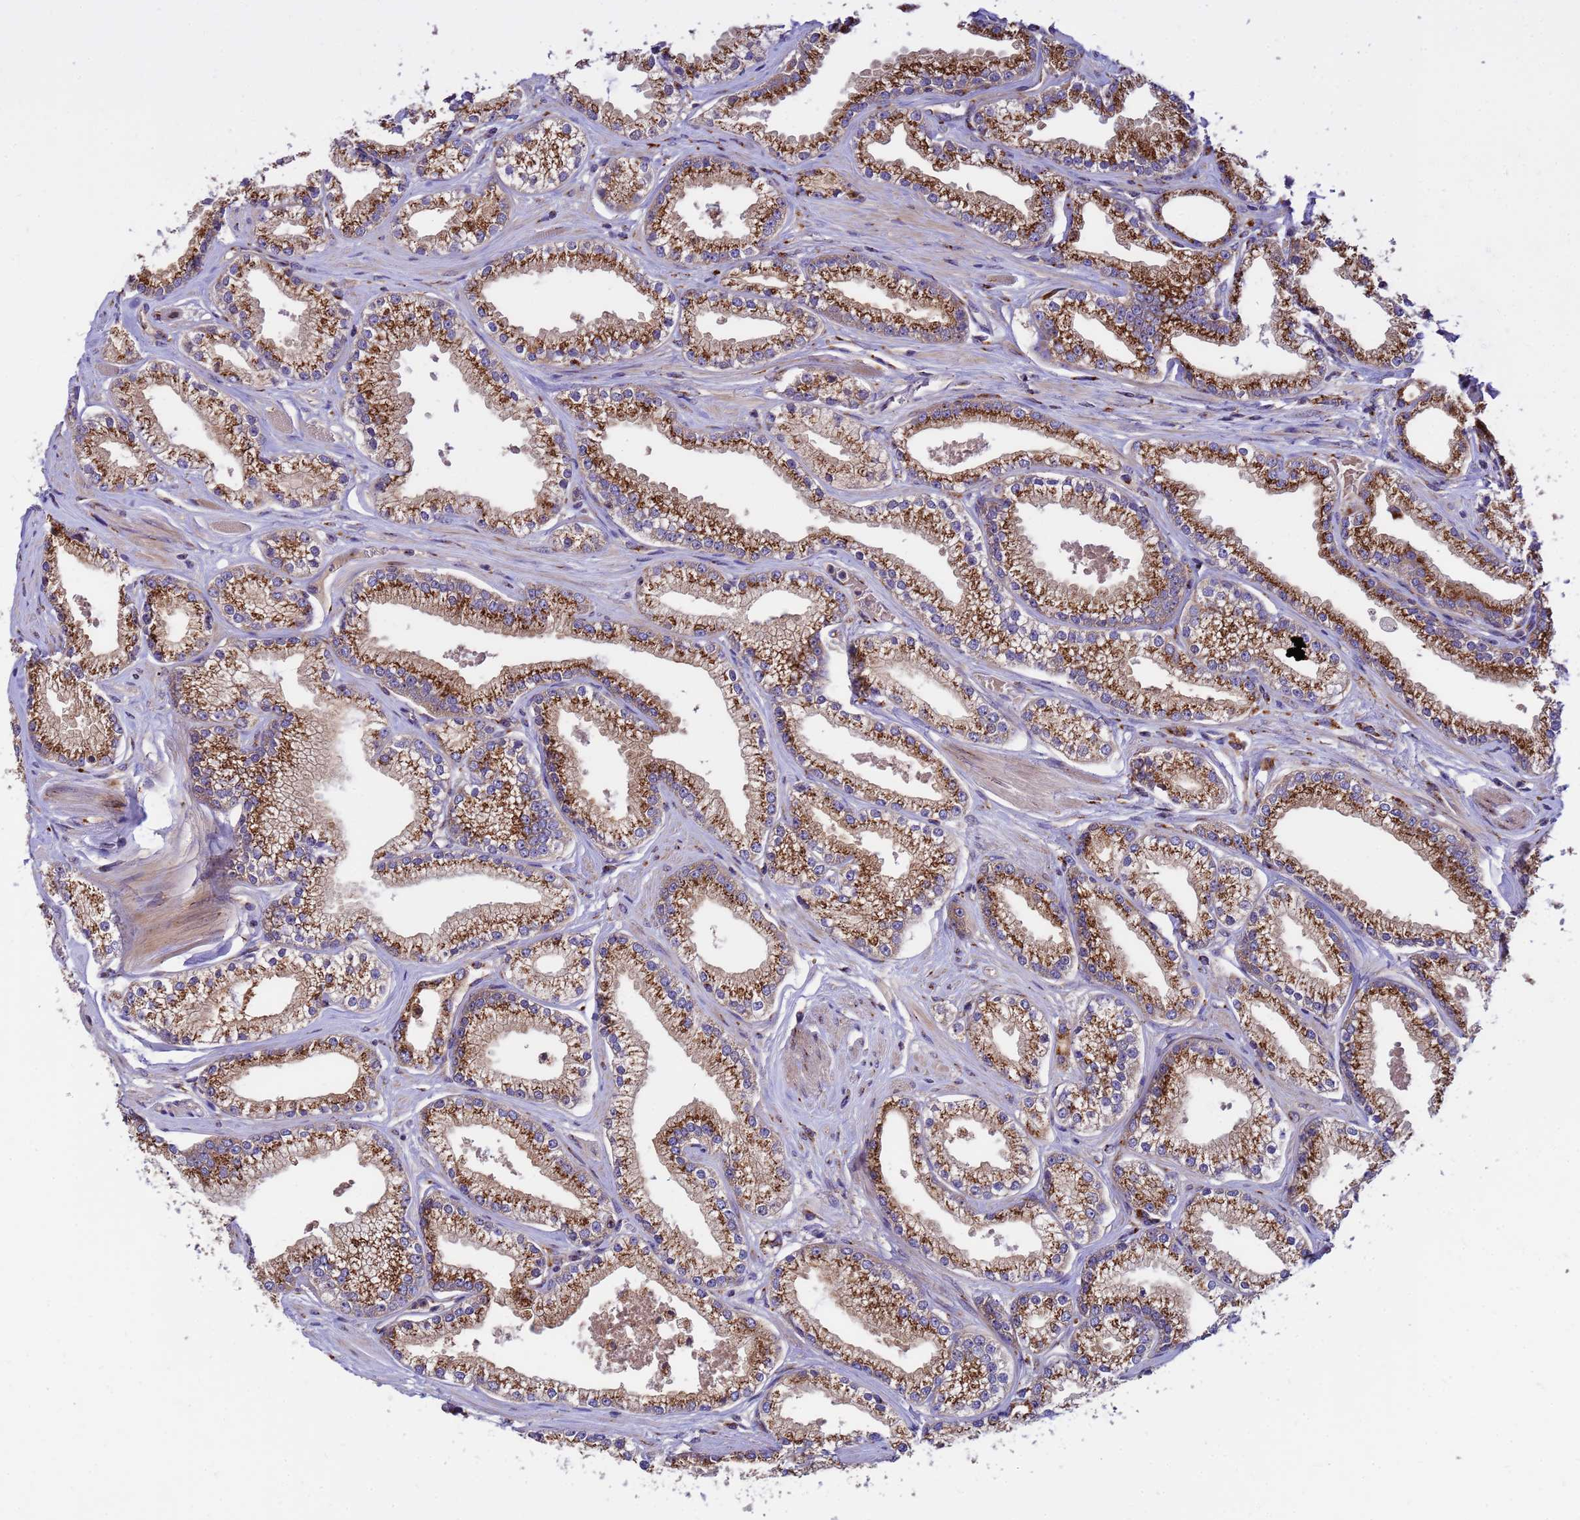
{"staining": {"intensity": "strong", "quantity": ">75%", "location": "cytoplasmic/membranous"}, "tissue": "prostate cancer", "cell_type": "Tumor cells", "image_type": "cancer", "snomed": [{"axis": "morphology", "description": "Adenocarcinoma, High grade"}, {"axis": "topography", "description": "Prostate"}], "caption": "Brown immunohistochemical staining in human adenocarcinoma (high-grade) (prostate) shows strong cytoplasmic/membranous staining in about >75% of tumor cells.", "gene": "HPS3", "patient": {"sex": "male", "age": 67}}